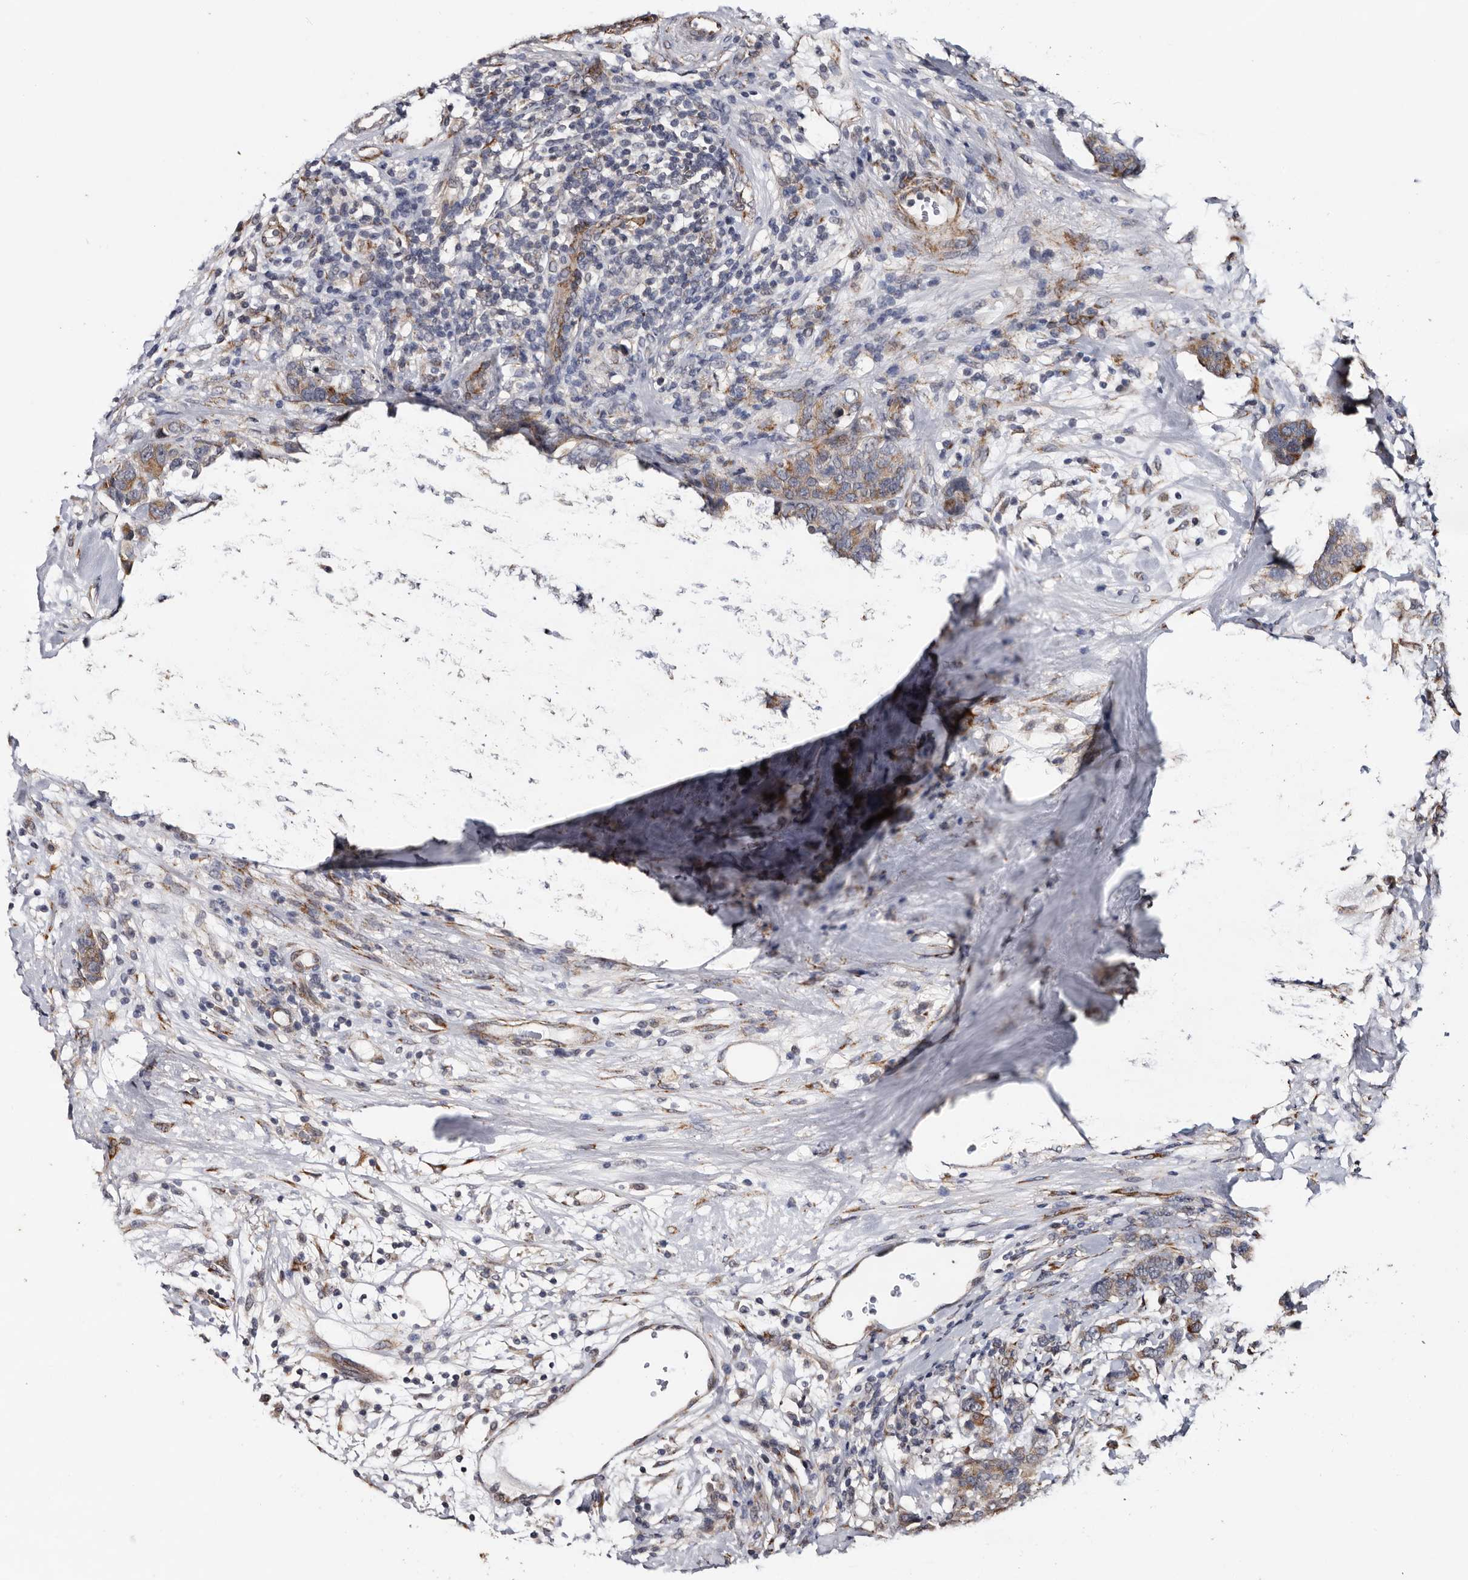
{"staining": {"intensity": "moderate", "quantity": "<25%", "location": "cytoplasmic/membranous"}, "tissue": "breast cancer", "cell_type": "Tumor cells", "image_type": "cancer", "snomed": [{"axis": "morphology", "description": "Lobular carcinoma"}, {"axis": "topography", "description": "Breast"}], "caption": "Immunohistochemical staining of breast cancer reveals moderate cytoplasmic/membranous protein positivity in approximately <25% of tumor cells. The staining is performed using DAB brown chromogen to label protein expression. The nuclei are counter-stained blue using hematoxylin.", "gene": "ARMCX2", "patient": {"sex": "female", "age": 59}}